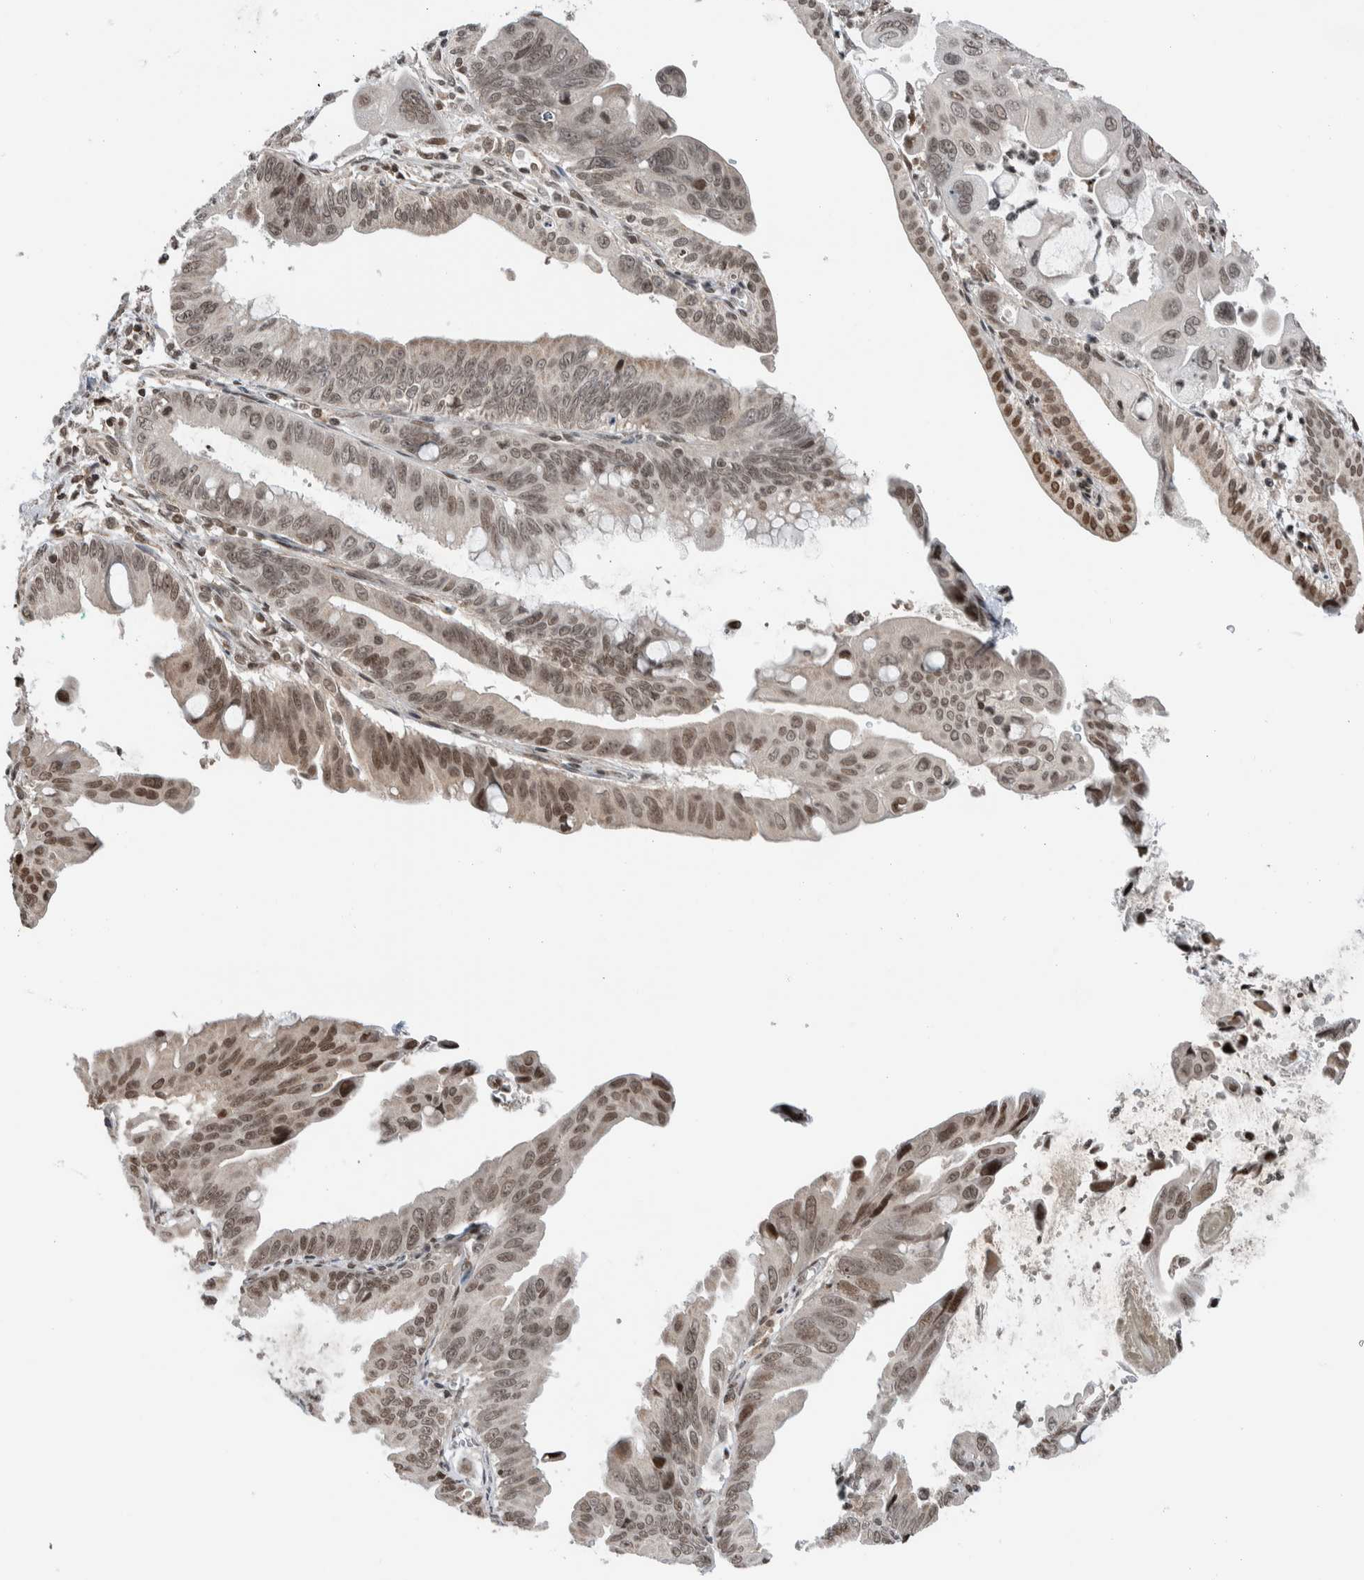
{"staining": {"intensity": "moderate", "quantity": ">75%", "location": "nuclear"}, "tissue": "pancreatic cancer", "cell_type": "Tumor cells", "image_type": "cancer", "snomed": [{"axis": "morphology", "description": "Adenocarcinoma, NOS"}, {"axis": "topography", "description": "Pancreas"}], "caption": "Protein expression analysis of human pancreatic cancer (adenocarcinoma) reveals moderate nuclear expression in about >75% of tumor cells. The staining was performed using DAB (3,3'-diaminobenzidine), with brown indicating positive protein expression. Nuclei are stained blue with hematoxylin.", "gene": "NPLOC4", "patient": {"sex": "female", "age": 72}}